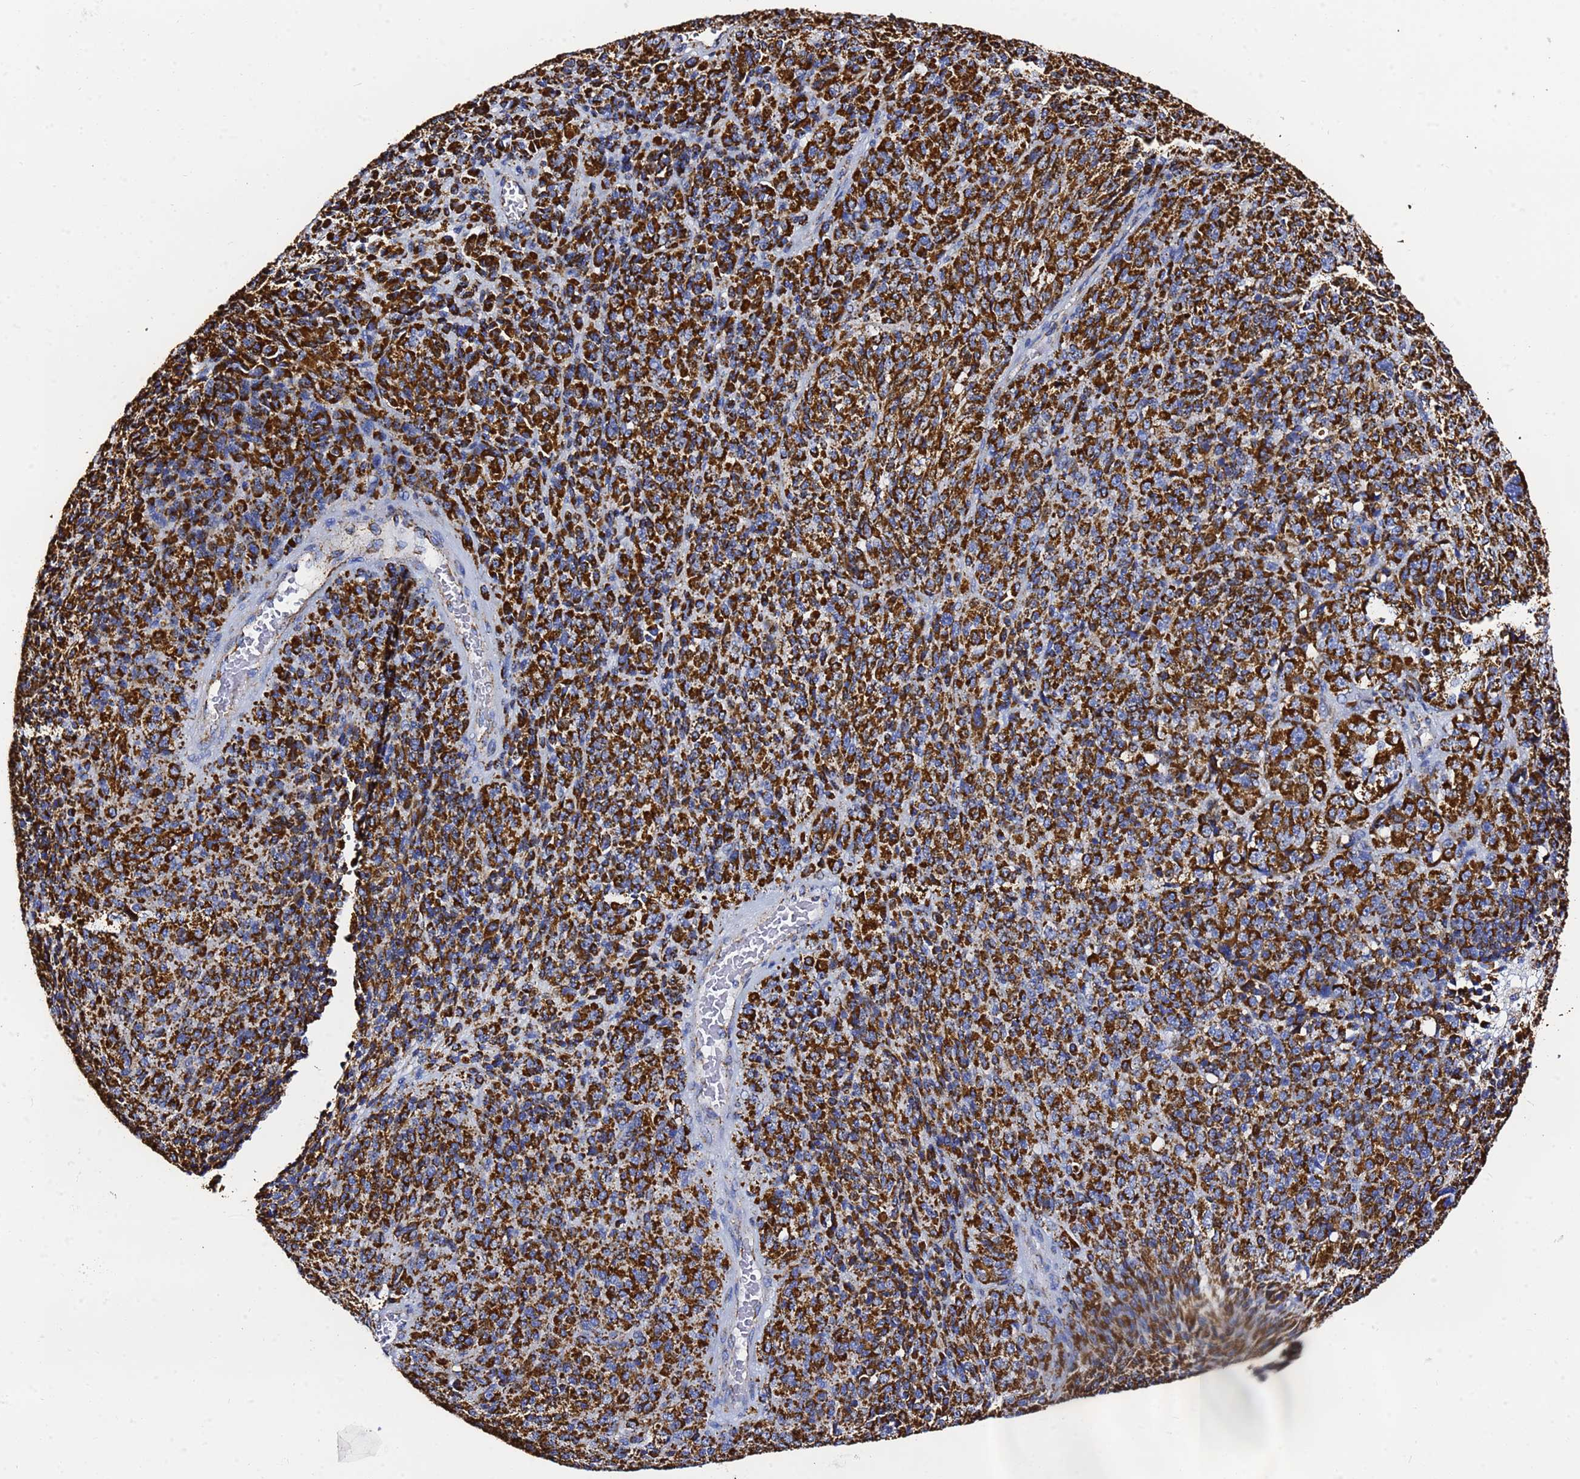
{"staining": {"intensity": "strong", "quantity": ">75%", "location": "cytoplasmic/membranous"}, "tissue": "melanoma", "cell_type": "Tumor cells", "image_type": "cancer", "snomed": [{"axis": "morphology", "description": "Malignant melanoma, Metastatic site"}, {"axis": "topography", "description": "Brain"}], "caption": "There is high levels of strong cytoplasmic/membranous staining in tumor cells of melanoma, as demonstrated by immunohistochemical staining (brown color).", "gene": "PHB2", "patient": {"sex": "female", "age": 56}}